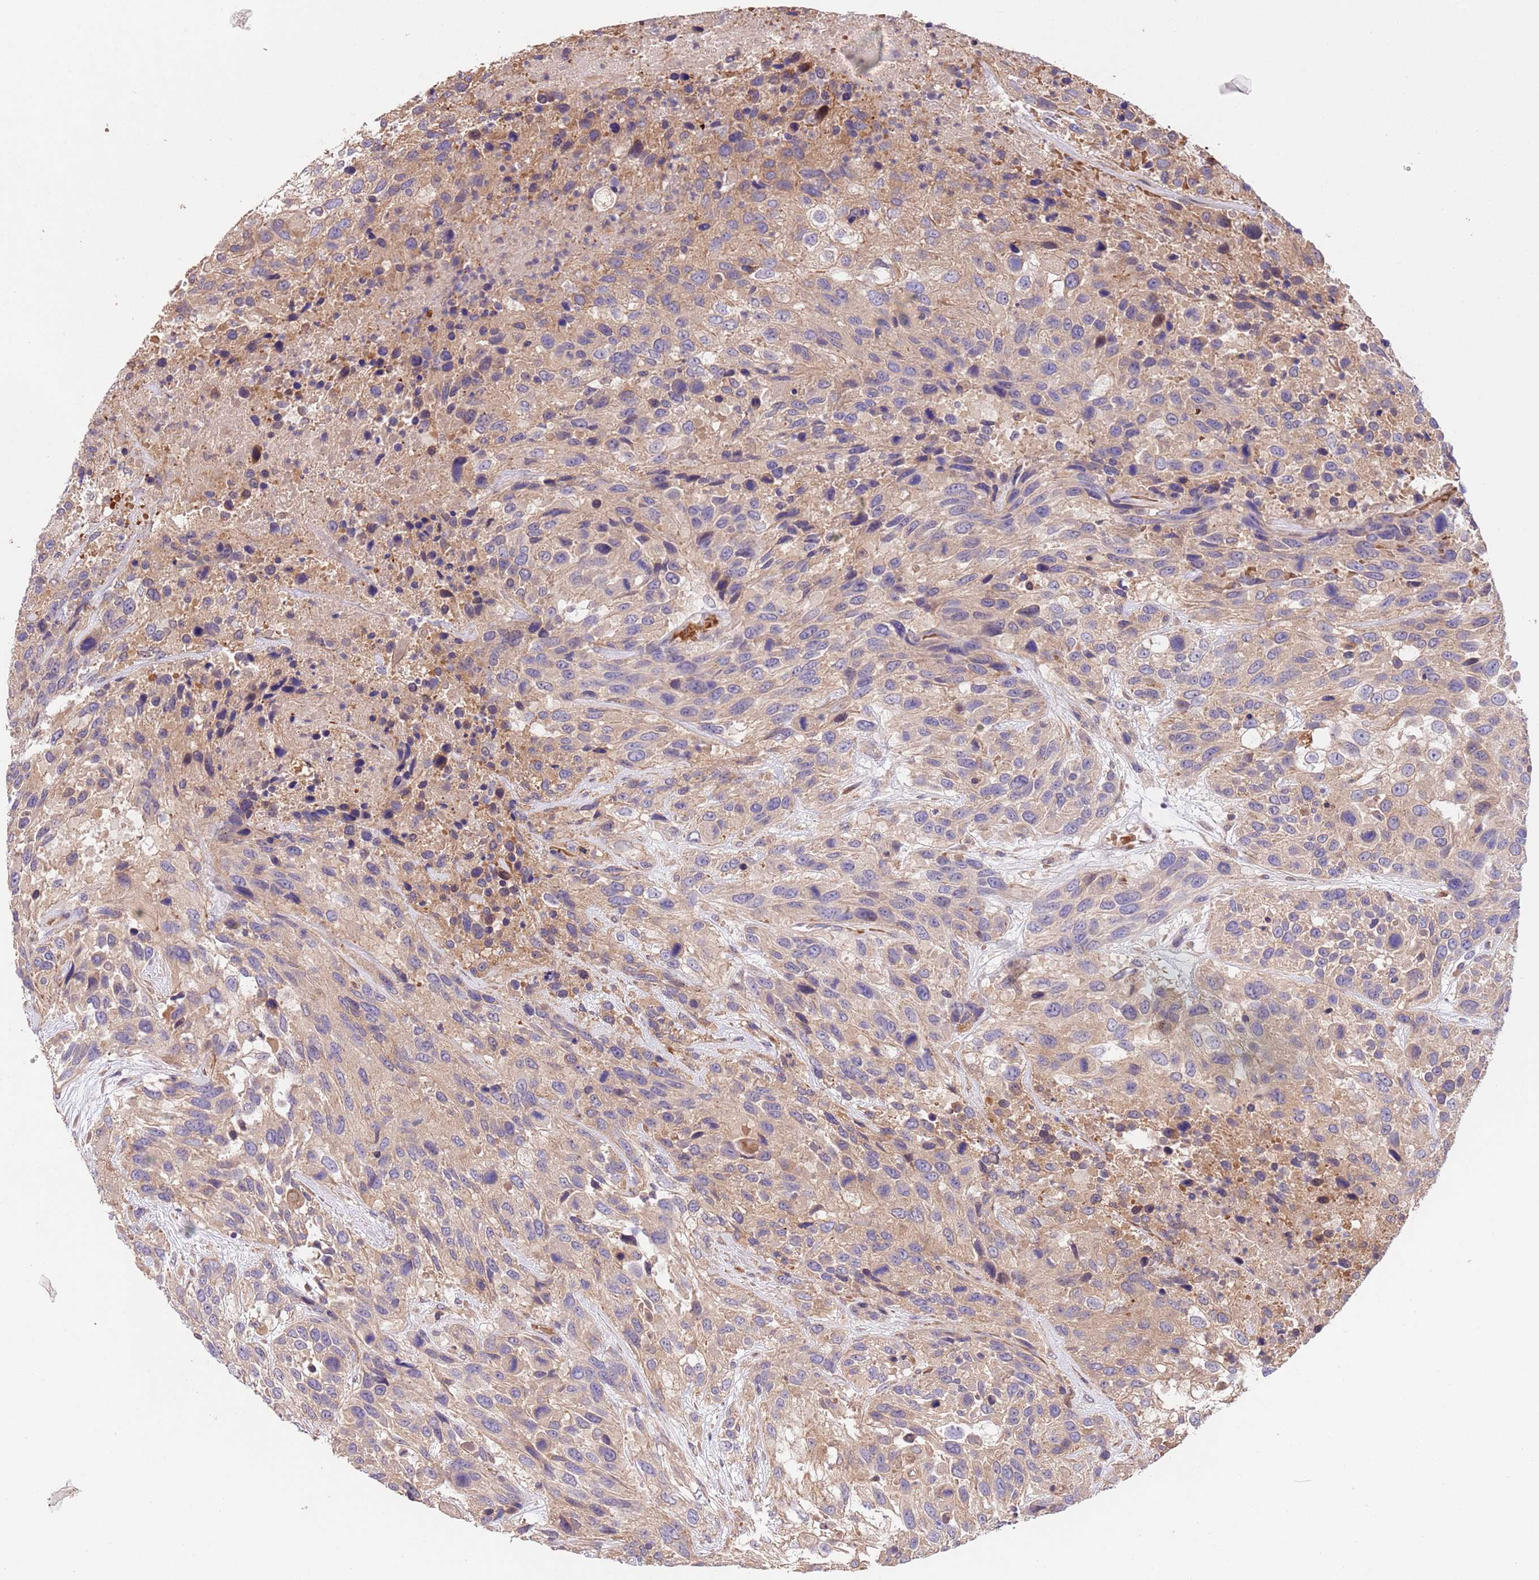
{"staining": {"intensity": "weak", "quantity": "25%-75%", "location": "cytoplasmic/membranous"}, "tissue": "urothelial cancer", "cell_type": "Tumor cells", "image_type": "cancer", "snomed": [{"axis": "morphology", "description": "Urothelial carcinoma, High grade"}, {"axis": "topography", "description": "Urinary bladder"}], "caption": "This is an image of immunohistochemistry (IHC) staining of urothelial cancer, which shows weak positivity in the cytoplasmic/membranous of tumor cells.", "gene": "FAM89B", "patient": {"sex": "female", "age": 70}}